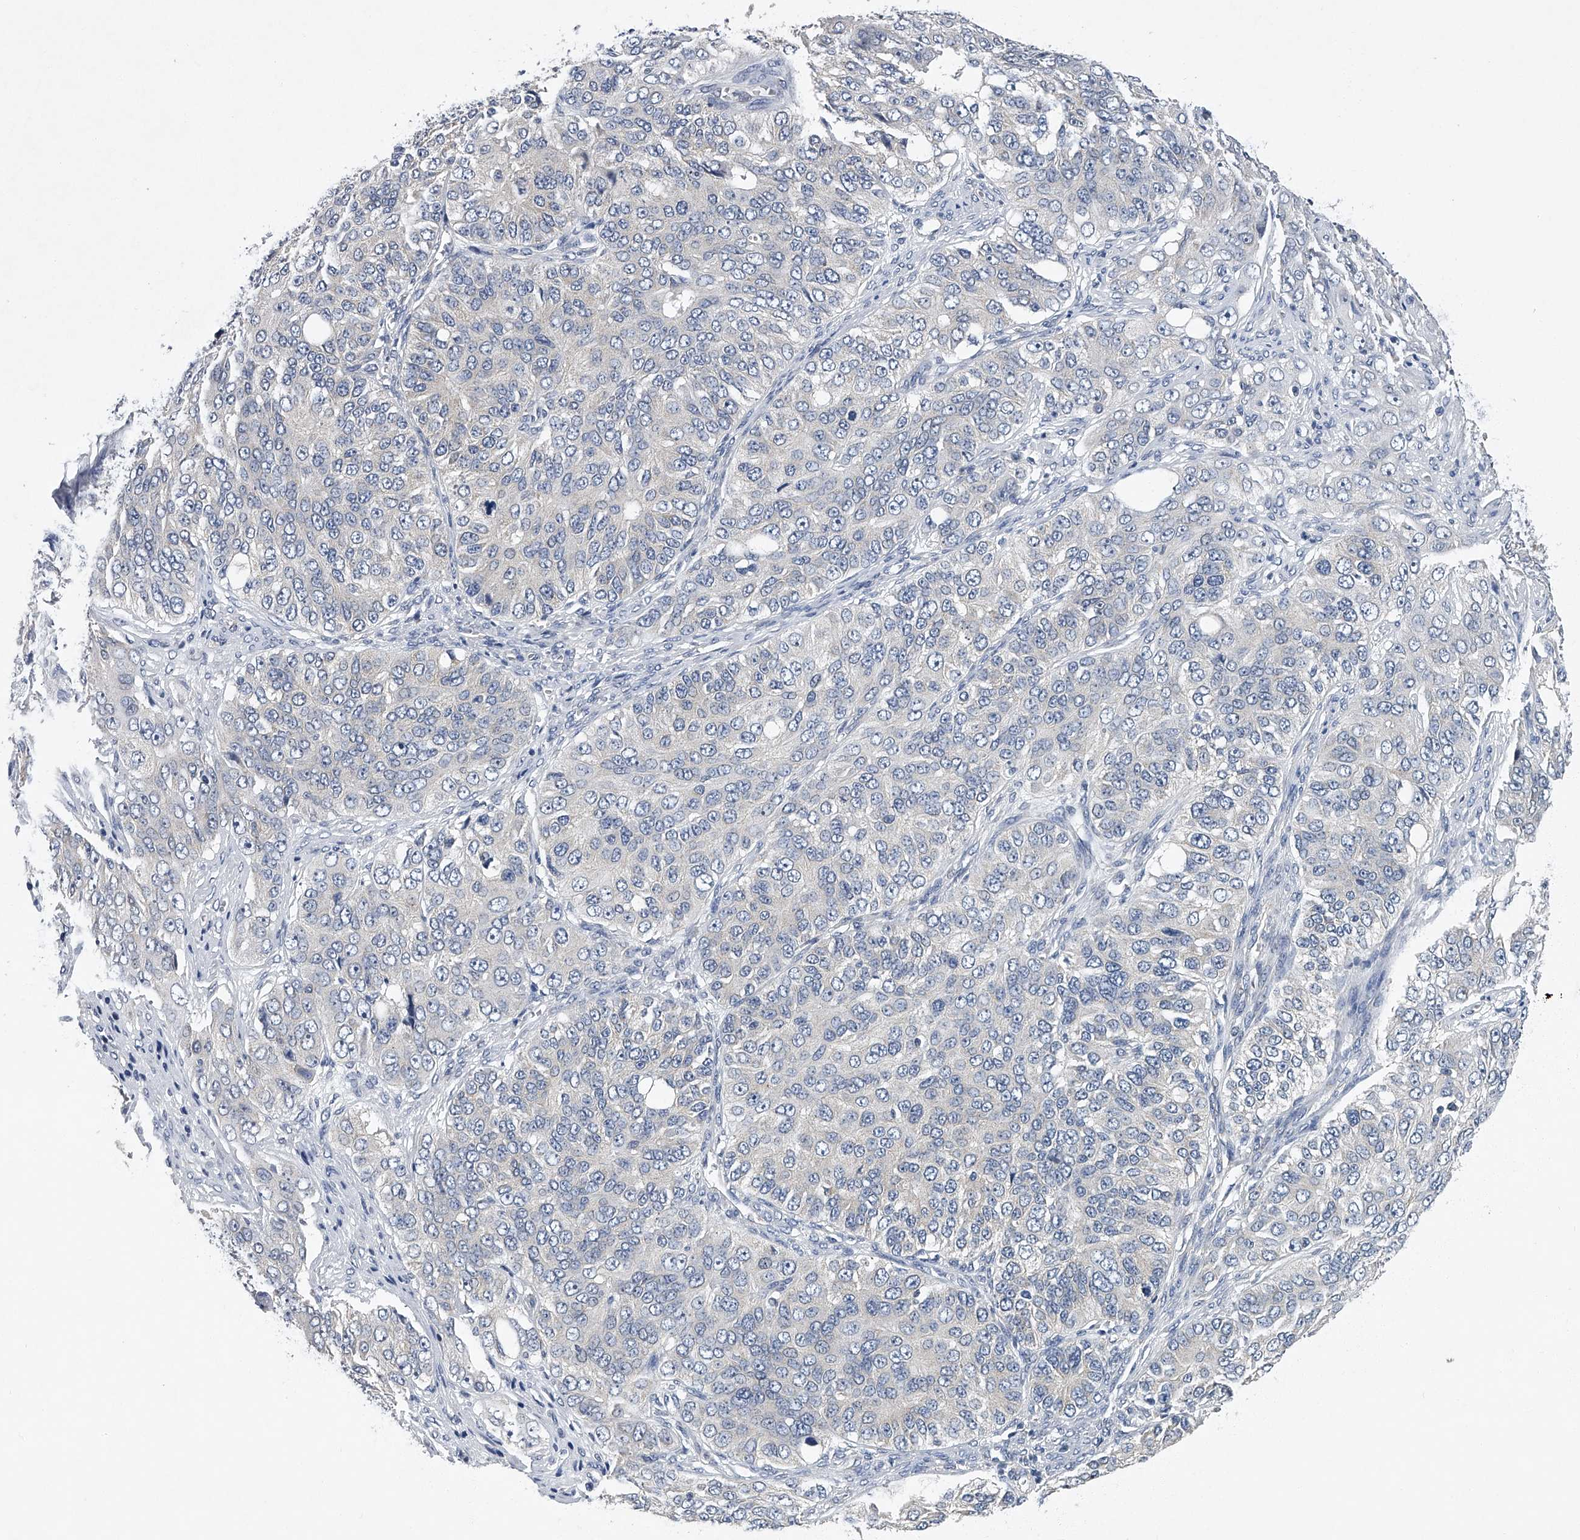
{"staining": {"intensity": "negative", "quantity": "none", "location": "none"}, "tissue": "ovarian cancer", "cell_type": "Tumor cells", "image_type": "cancer", "snomed": [{"axis": "morphology", "description": "Carcinoma, endometroid"}, {"axis": "topography", "description": "Ovary"}], "caption": "High magnification brightfield microscopy of ovarian cancer stained with DAB (brown) and counterstained with hematoxylin (blue): tumor cells show no significant expression.", "gene": "RNF5", "patient": {"sex": "female", "age": 51}}